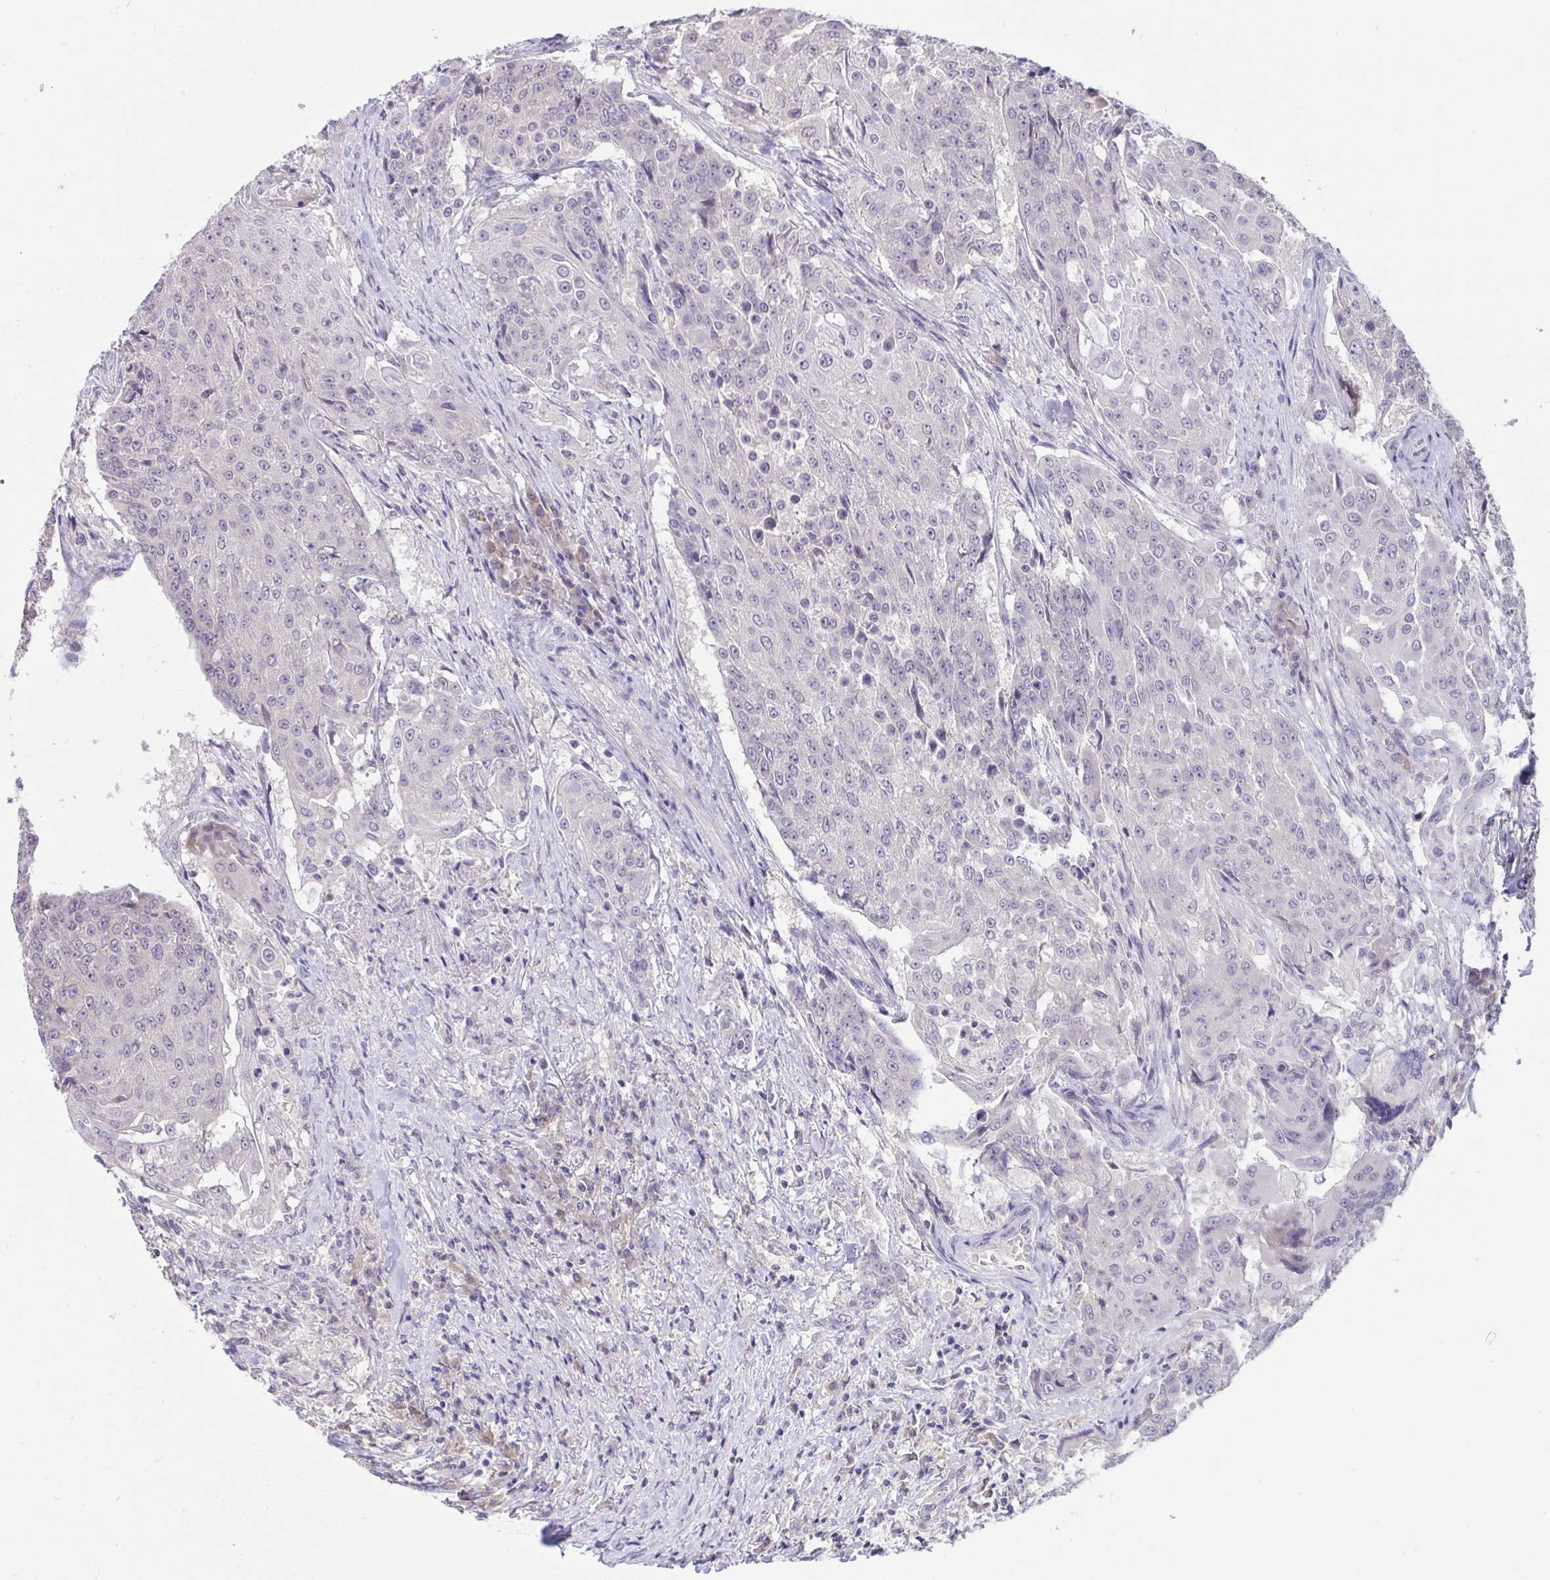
{"staining": {"intensity": "negative", "quantity": "none", "location": "none"}, "tissue": "urothelial cancer", "cell_type": "Tumor cells", "image_type": "cancer", "snomed": [{"axis": "morphology", "description": "Urothelial carcinoma, High grade"}, {"axis": "topography", "description": "Urinary bladder"}], "caption": "Immunohistochemical staining of human high-grade urothelial carcinoma demonstrates no significant staining in tumor cells. Nuclei are stained in blue.", "gene": "TMEM41A", "patient": {"sex": "female", "age": 63}}